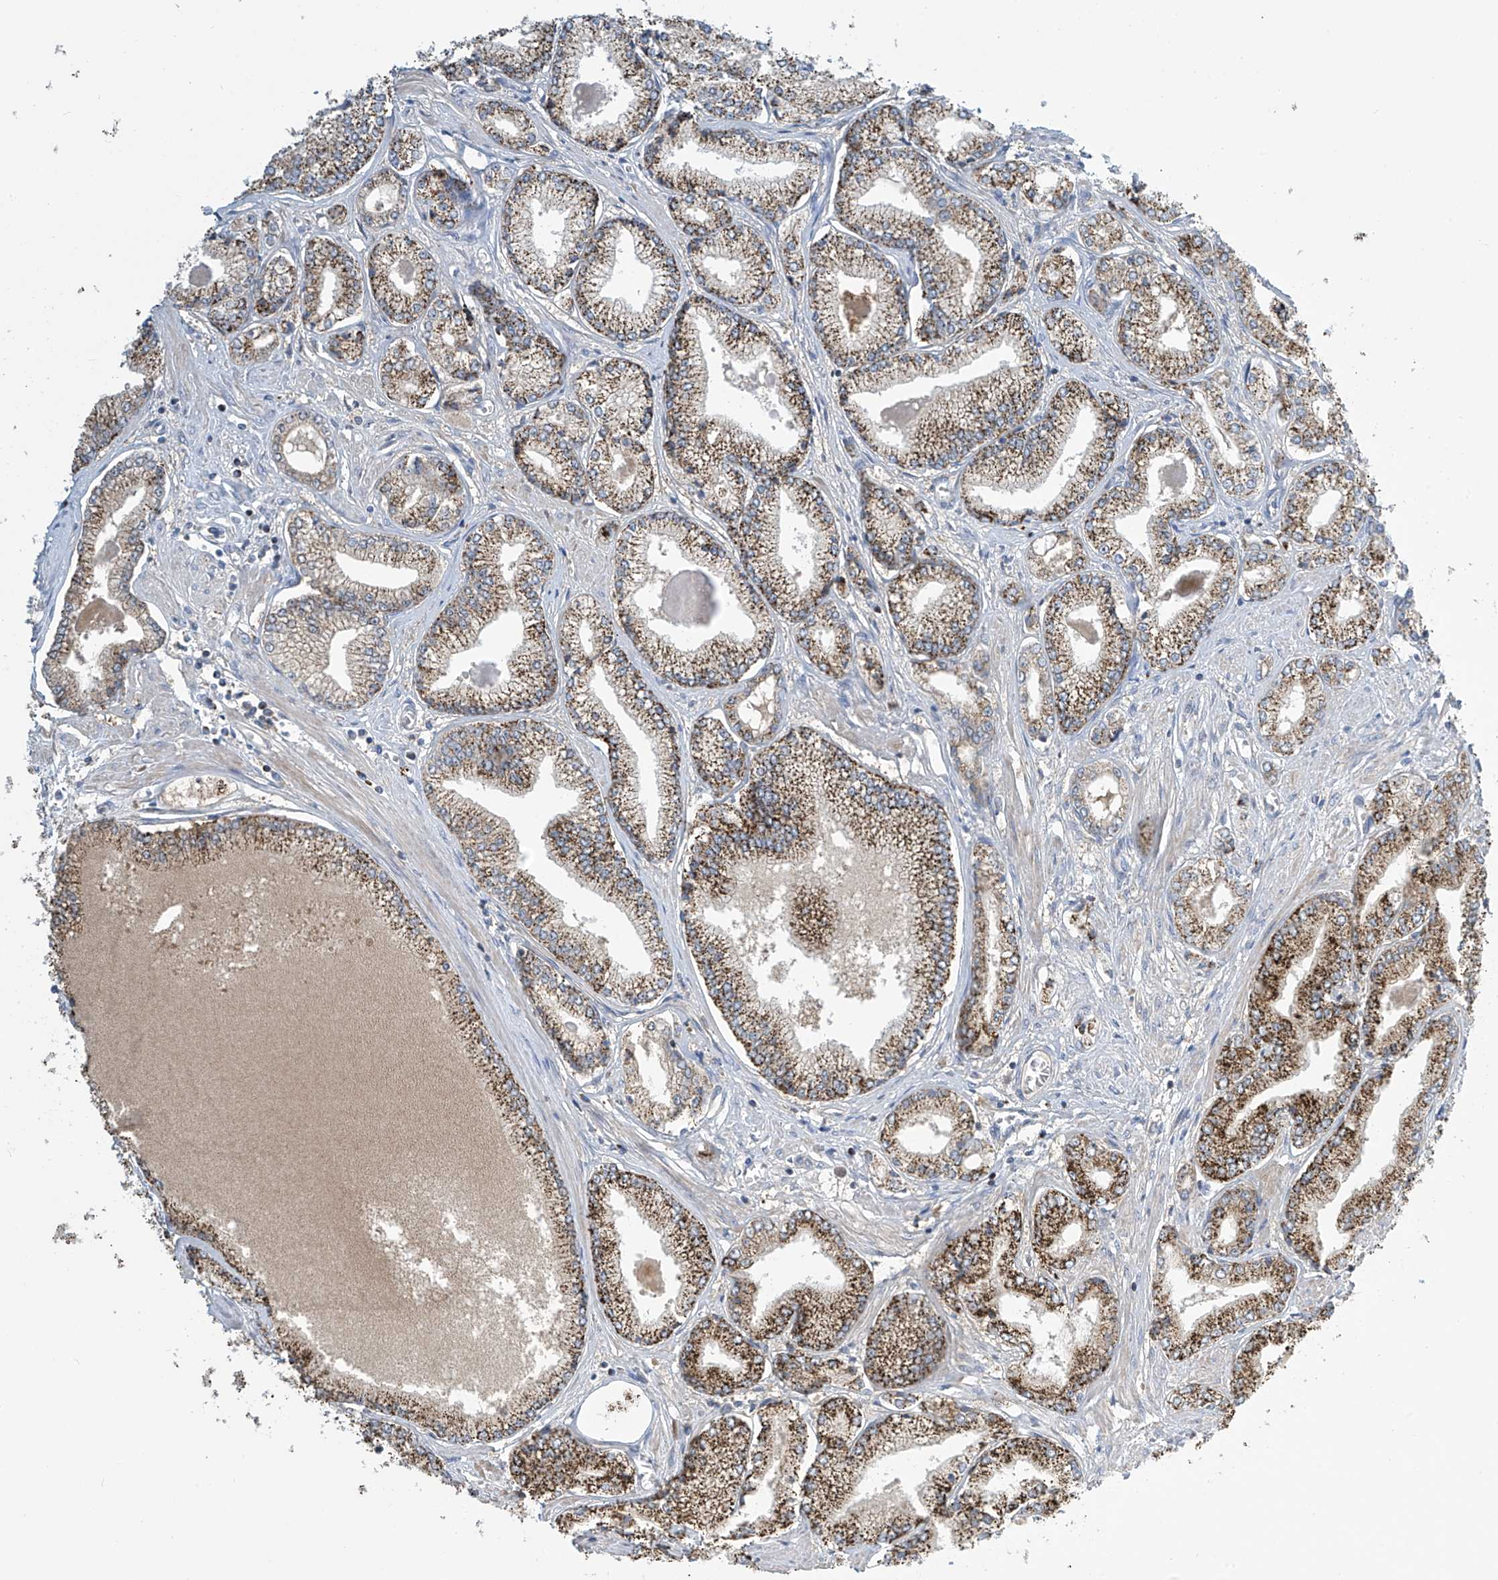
{"staining": {"intensity": "strong", "quantity": ">75%", "location": "cytoplasmic/membranous"}, "tissue": "prostate cancer", "cell_type": "Tumor cells", "image_type": "cancer", "snomed": [{"axis": "morphology", "description": "Adenocarcinoma, Low grade"}, {"axis": "topography", "description": "Prostate"}], "caption": "Immunohistochemistry image of neoplastic tissue: human prostate cancer stained using immunohistochemistry displays high levels of strong protein expression localized specifically in the cytoplasmic/membranous of tumor cells, appearing as a cytoplasmic/membranous brown color.", "gene": "IBA57", "patient": {"sex": "male", "age": 60}}